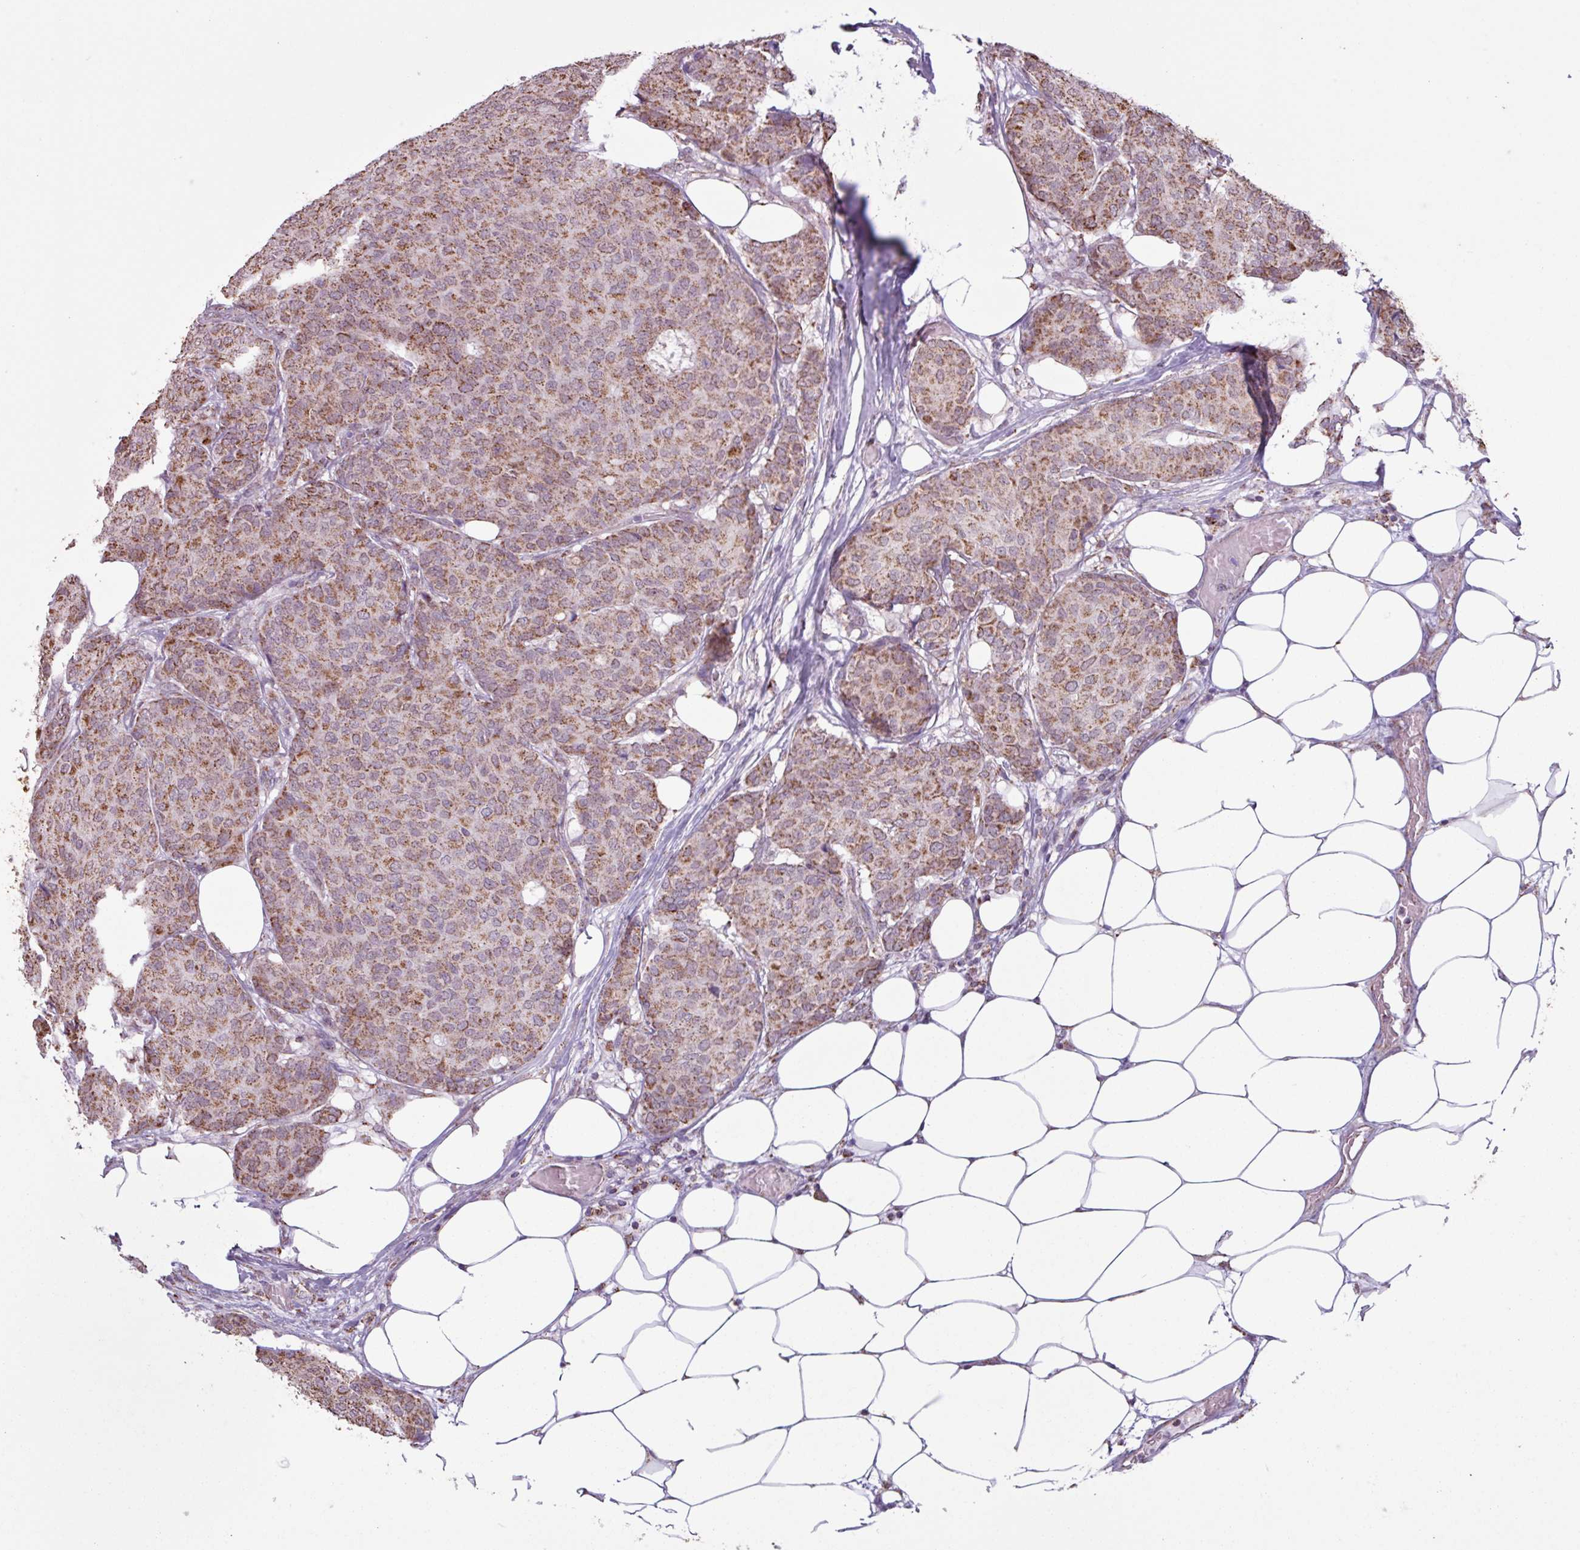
{"staining": {"intensity": "moderate", "quantity": ">75%", "location": "cytoplasmic/membranous"}, "tissue": "breast cancer", "cell_type": "Tumor cells", "image_type": "cancer", "snomed": [{"axis": "morphology", "description": "Duct carcinoma"}, {"axis": "topography", "description": "Breast"}], "caption": "Immunohistochemical staining of breast cancer (invasive ductal carcinoma) reveals medium levels of moderate cytoplasmic/membranous protein staining in approximately >75% of tumor cells.", "gene": "ALG8", "patient": {"sex": "female", "age": 75}}